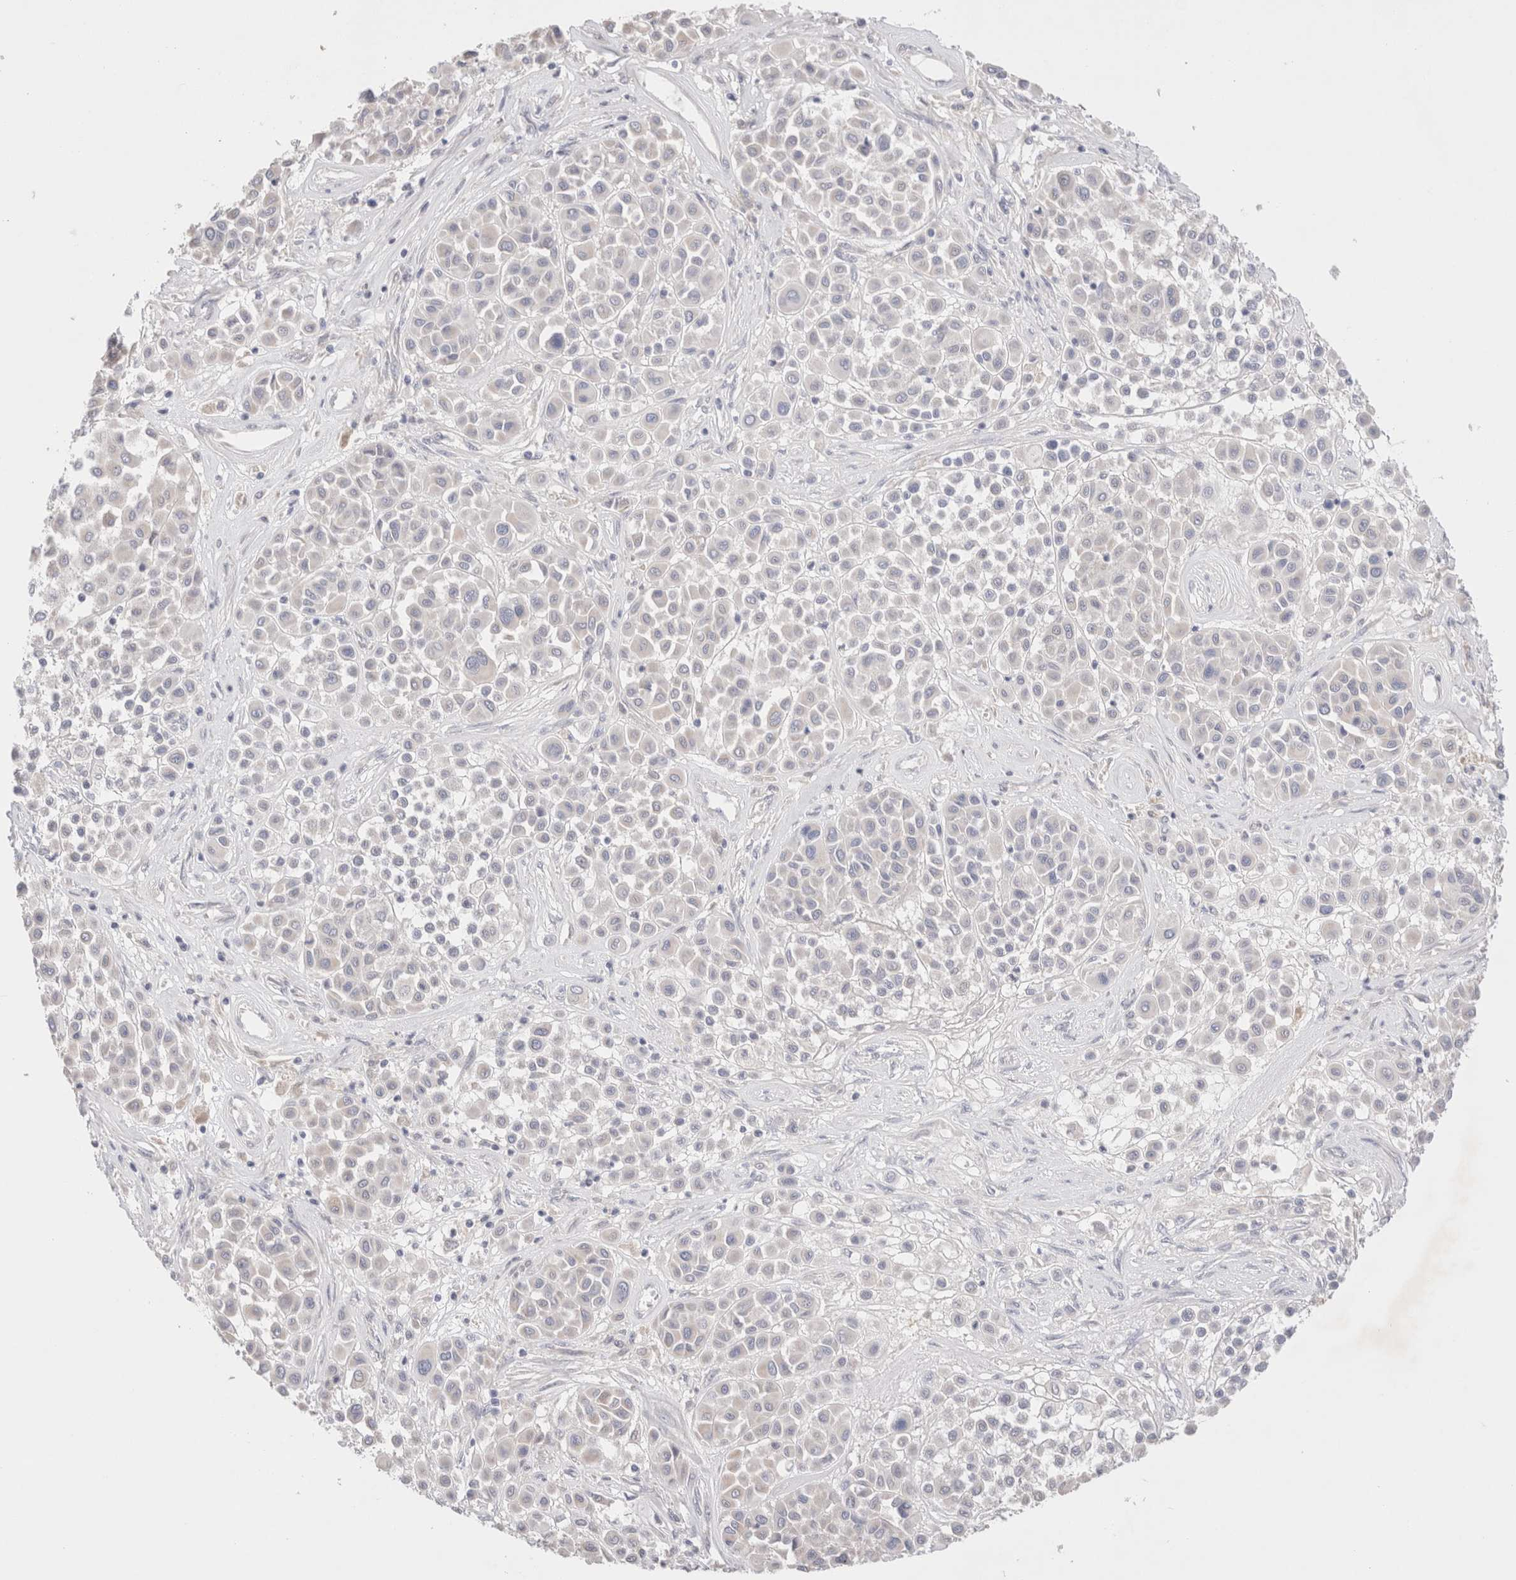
{"staining": {"intensity": "negative", "quantity": "none", "location": "none"}, "tissue": "melanoma", "cell_type": "Tumor cells", "image_type": "cancer", "snomed": [{"axis": "morphology", "description": "Malignant melanoma, Metastatic site"}, {"axis": "topography", "description": "Soft tissue"}], "caption": "Malignant melanoma (metastatic site) stained for a protein using immunohistochemistry reveals no positivity tumor cells.", "gene": "SPATA20", "patient": {"sex": "male", "age": 41}}